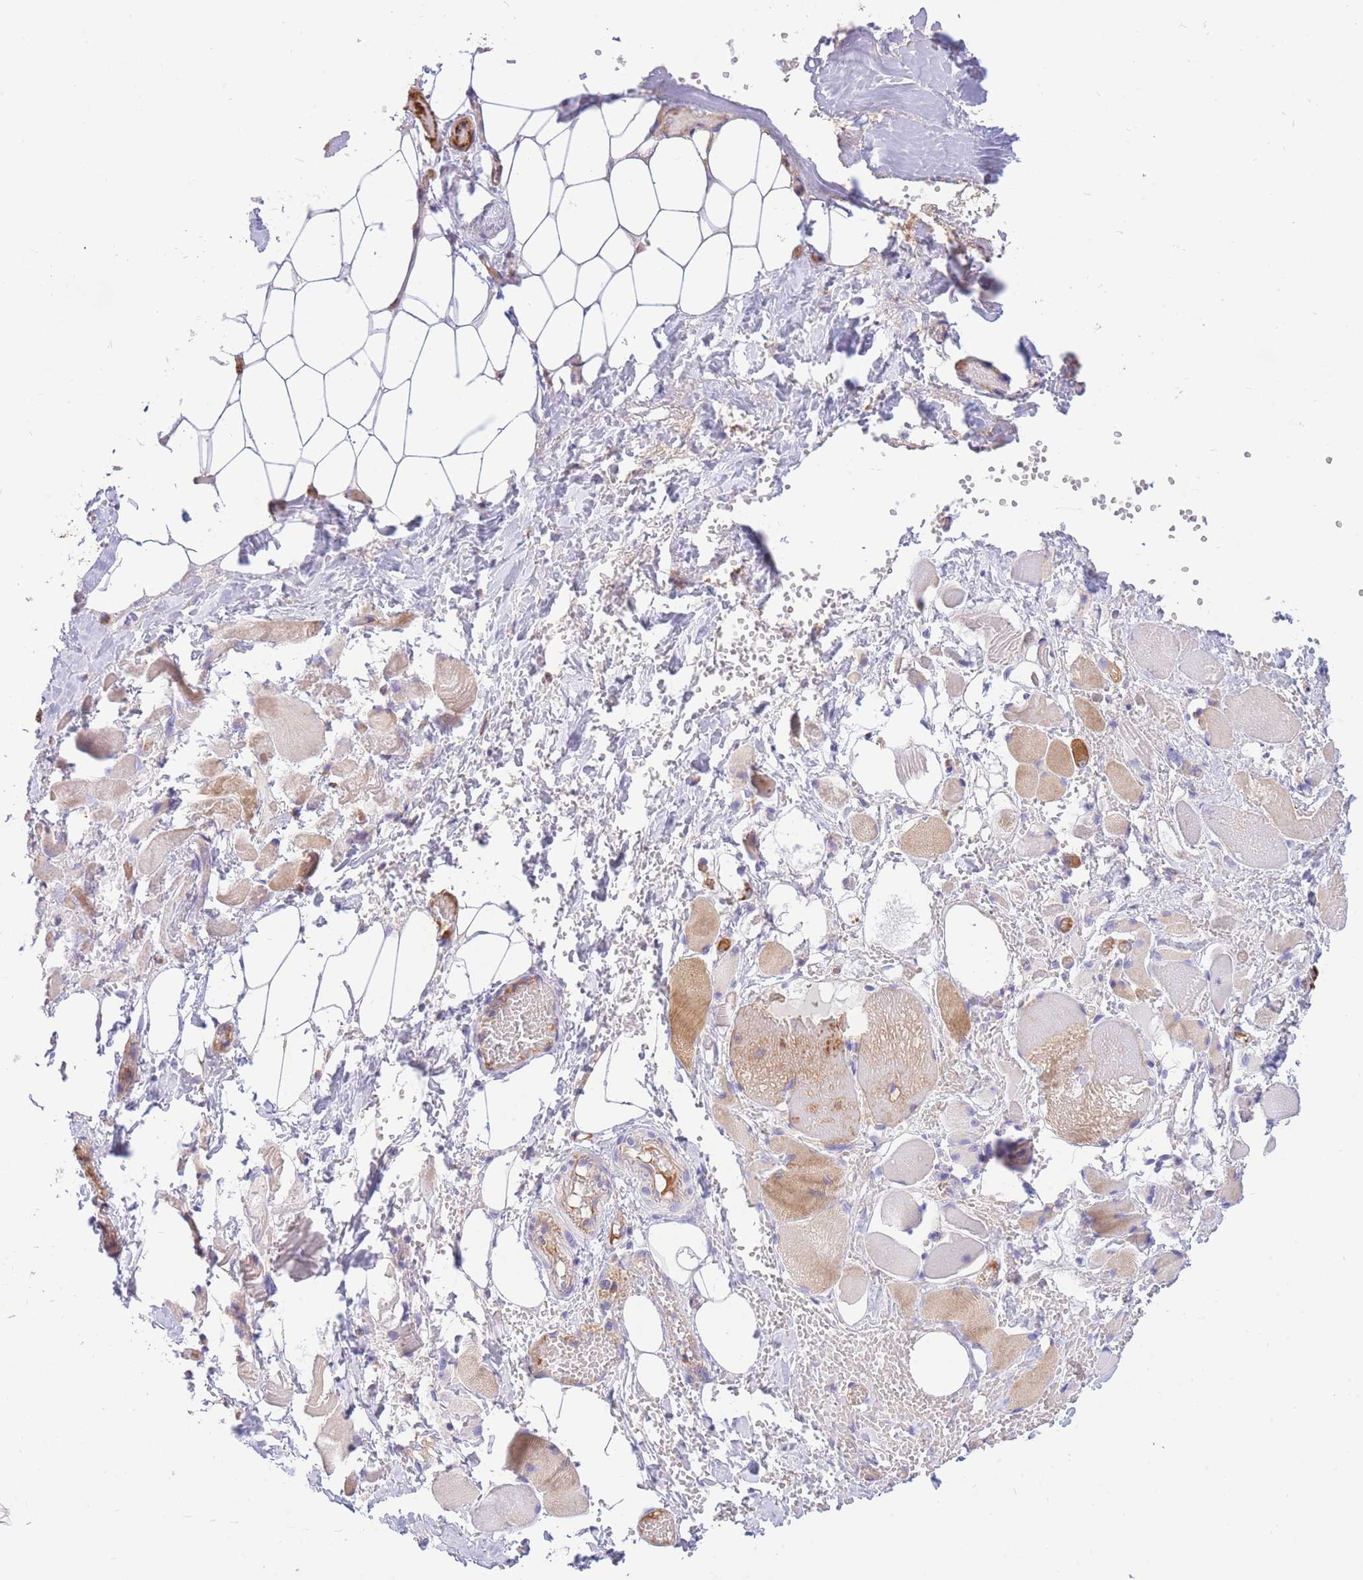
{"staining": {"intensity": "strong", "quantity": "<25%", "location": "cytoplasmic/membranous"}, "tissue": "skeletal muscle", "cell_type": "Myocytes", "image_type": "normal", "snomed": [{"axis": "morphology", "description": "Normal tissue, NOS"}, {"axis": "morphology", "description": "Basal cell carcinoma"}, {"axis": "topography", "description": "Skeletal muscle"}], "caption": "Protein analysis of unremarkable skeletal muscle displays strong cytoplasmic/membranous expression in approximately <25% of myocytes.", "gene": "SULT1A1", "patient": {"sex": "female", "age": 64}}